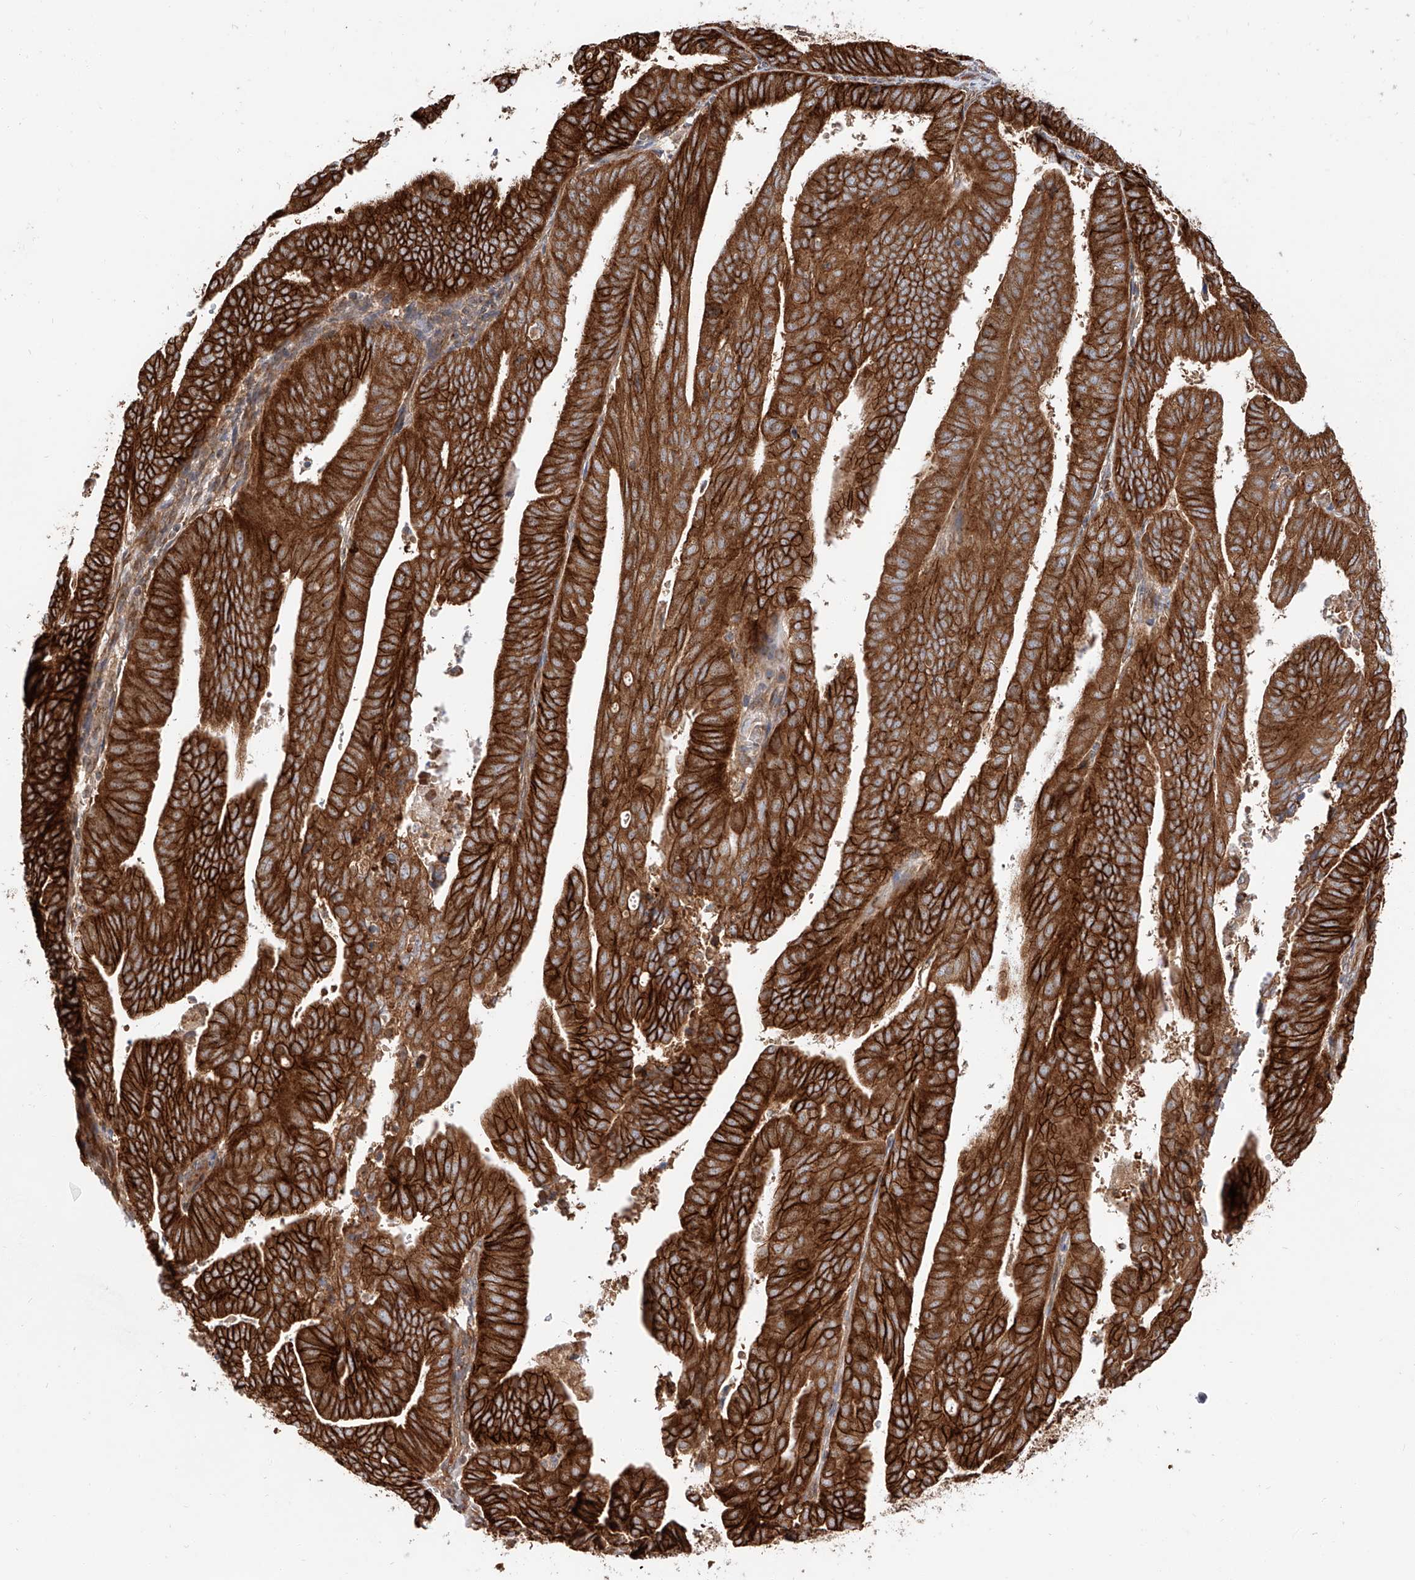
{"staining": {"intensity": "strong", "quantity": ">75%", "location": "cytoplasmic/membranous"}, "tissue": "endometrial cancer", "cell_type": "Tumor cells", "image_type": "cancer", "snomed": [{"axis": "morphology", "description": "Adenocarcinoma, NOS"}, {"axis": "topography", "description": "Uterus"}], "caption": "A brown stain shows strong cytoplasmic/membranous positivity of a protein in human adenocarcinoma (endometrial) tumor cells.", "gene": "ISCA2", "patient": {"sex": "female", "age": 77}}